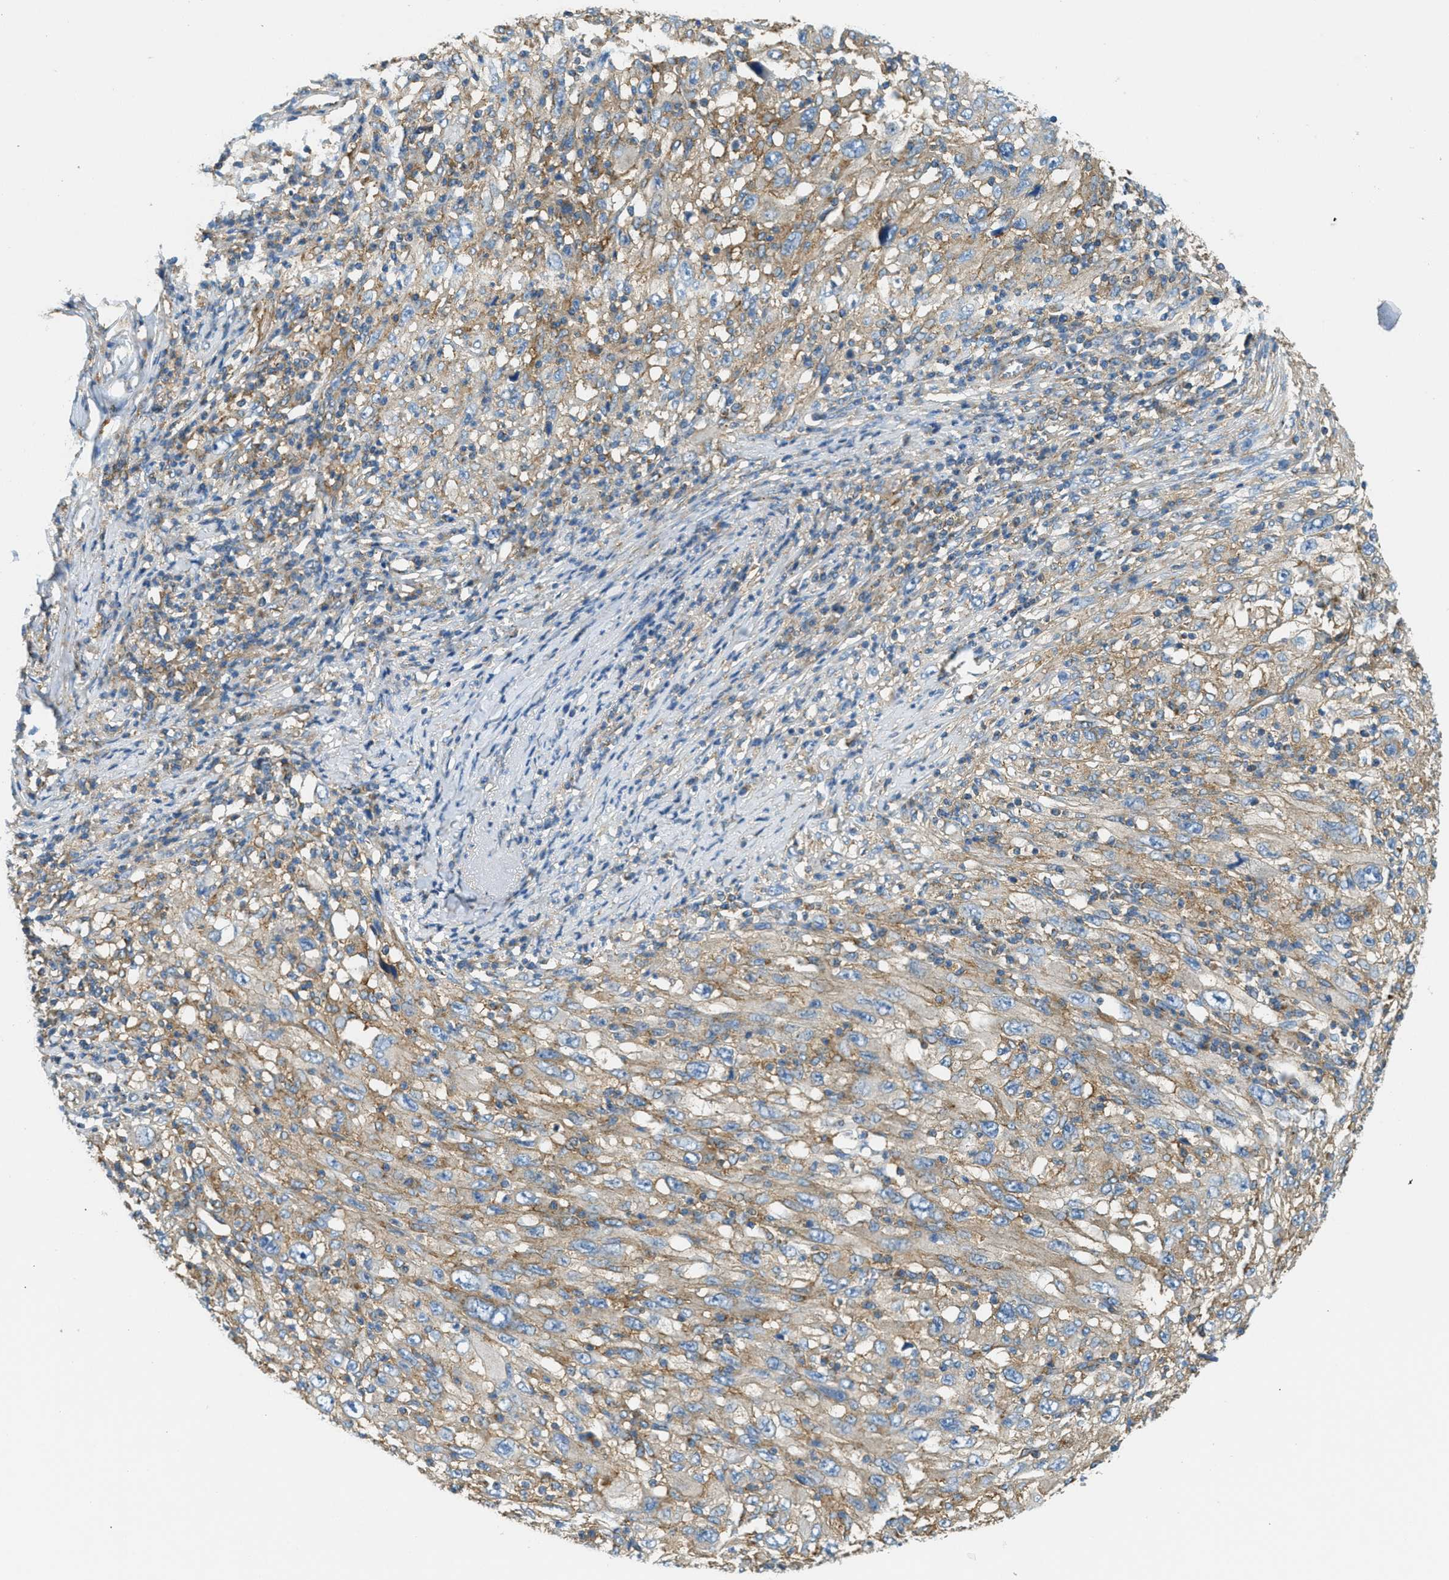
{"staining": {"intensity": "moderate", "quantity": ">75%", "location": "cytoplasmic/membranous"}, "tissue": "melanoma", "cell_type": "Tumor cells", "image_type": "cancer", "snomed": [{"axis": "morphology", "description": "Malignant melanoma, Metastatic site"}, {"axis": "topography", "description": "Skin"}], "caption": "A brown stain labels moderate cytoplasmic/membranous positivity of a protein in melanoma tumor cells.", "gene": "AP2B1", "patient": {"sex": "female", "age": 56}}